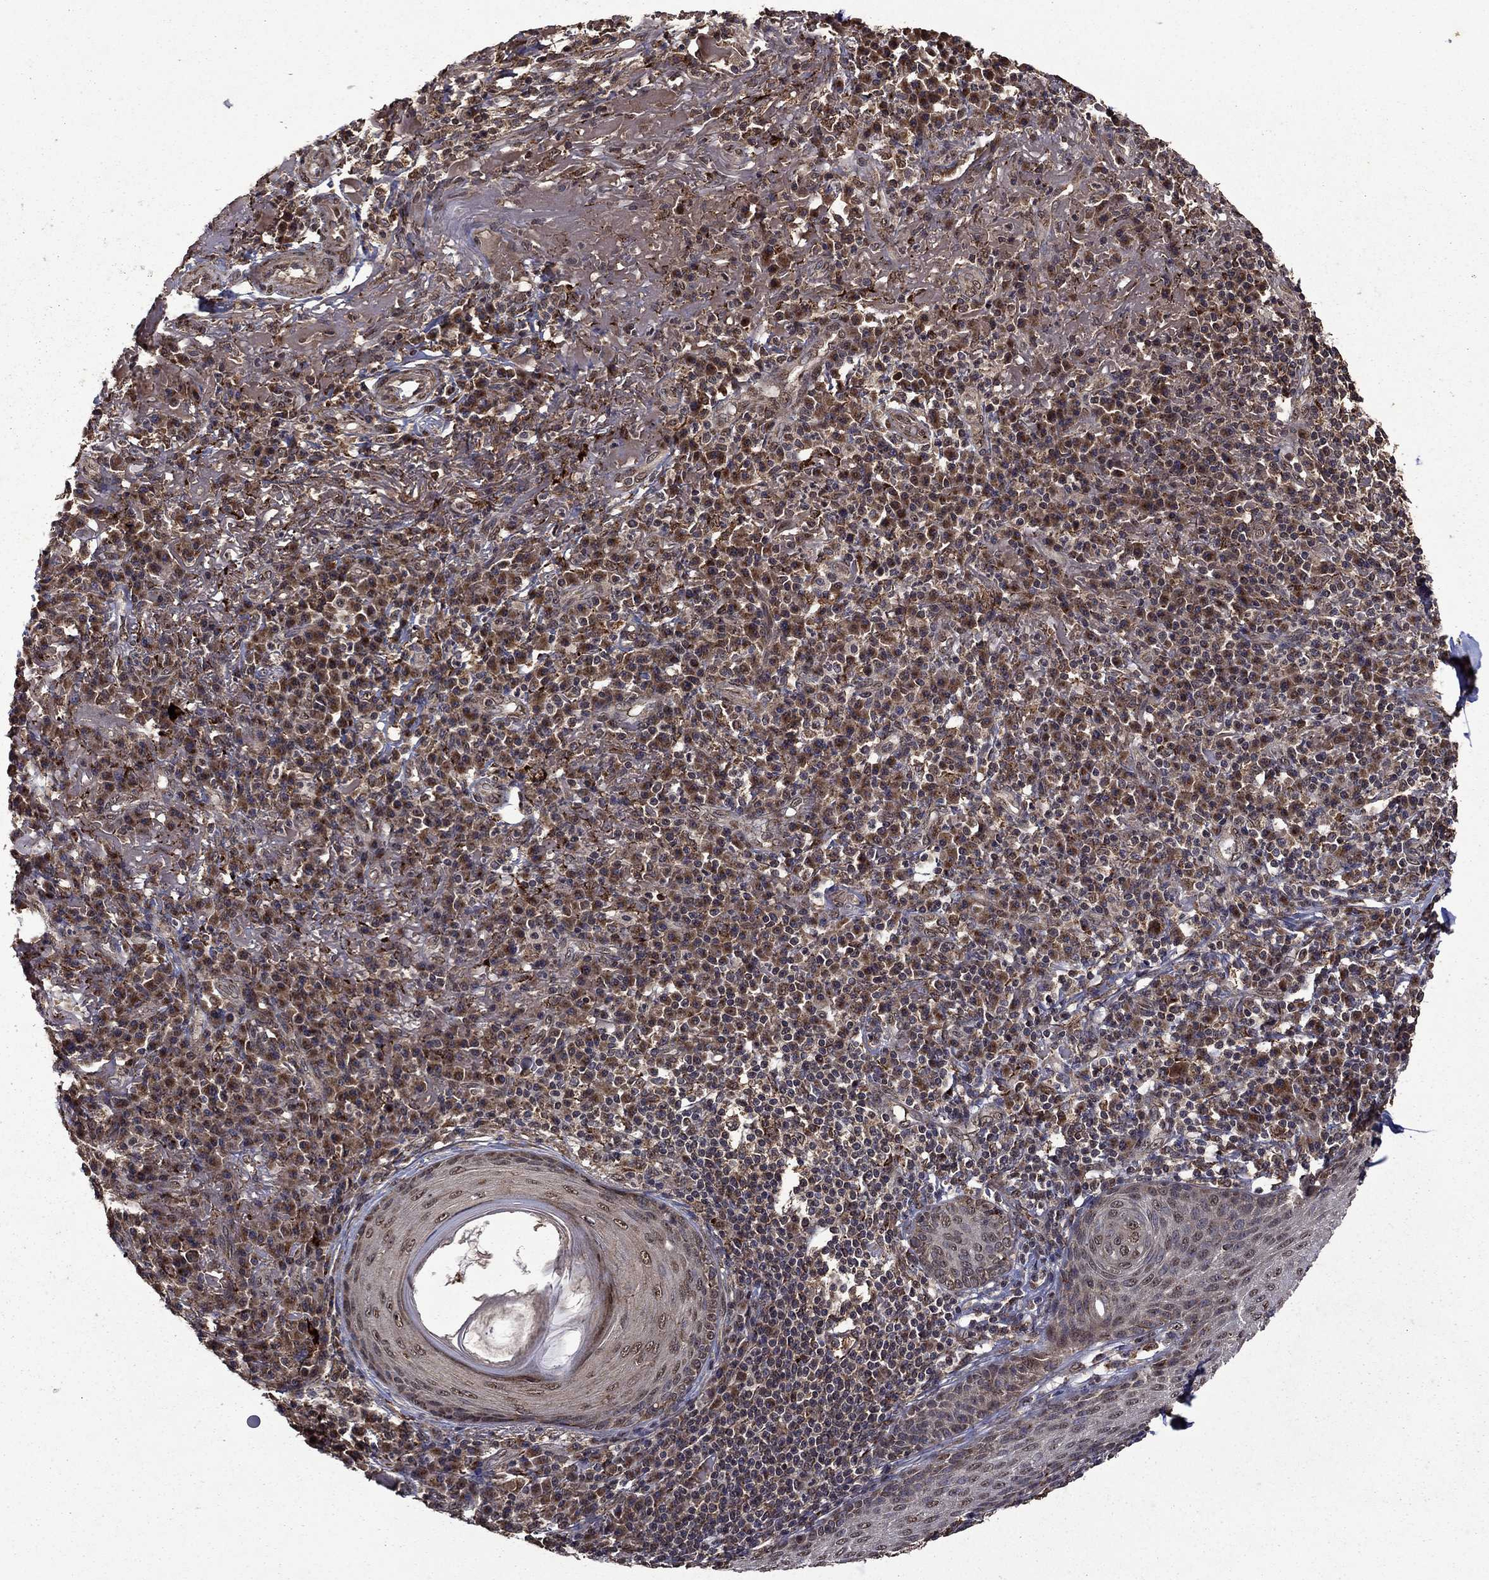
{"staining": {"intensity": "moderate", "quantity": "25%-75%", "location": "cytoplasmic/membranous,nuclear"}, "tissue": "skin cancer", "cell_type": "Tumor cells", "image_type": "cancer", "snomed": [{"axis": "morphology", "description": "Squamous cell carcinoma, NOS"}, {"axis": "topography", "description": "Skin"}], "caption": "Brown immunohistochemical staining in human skin cancer reveals moderate cytoplasmic/membranous and nuclear positivity in approximately 25%-75% of tumor cells.", "gene": "ITM2B", "patient": {"sex": "male", "age": 92}}